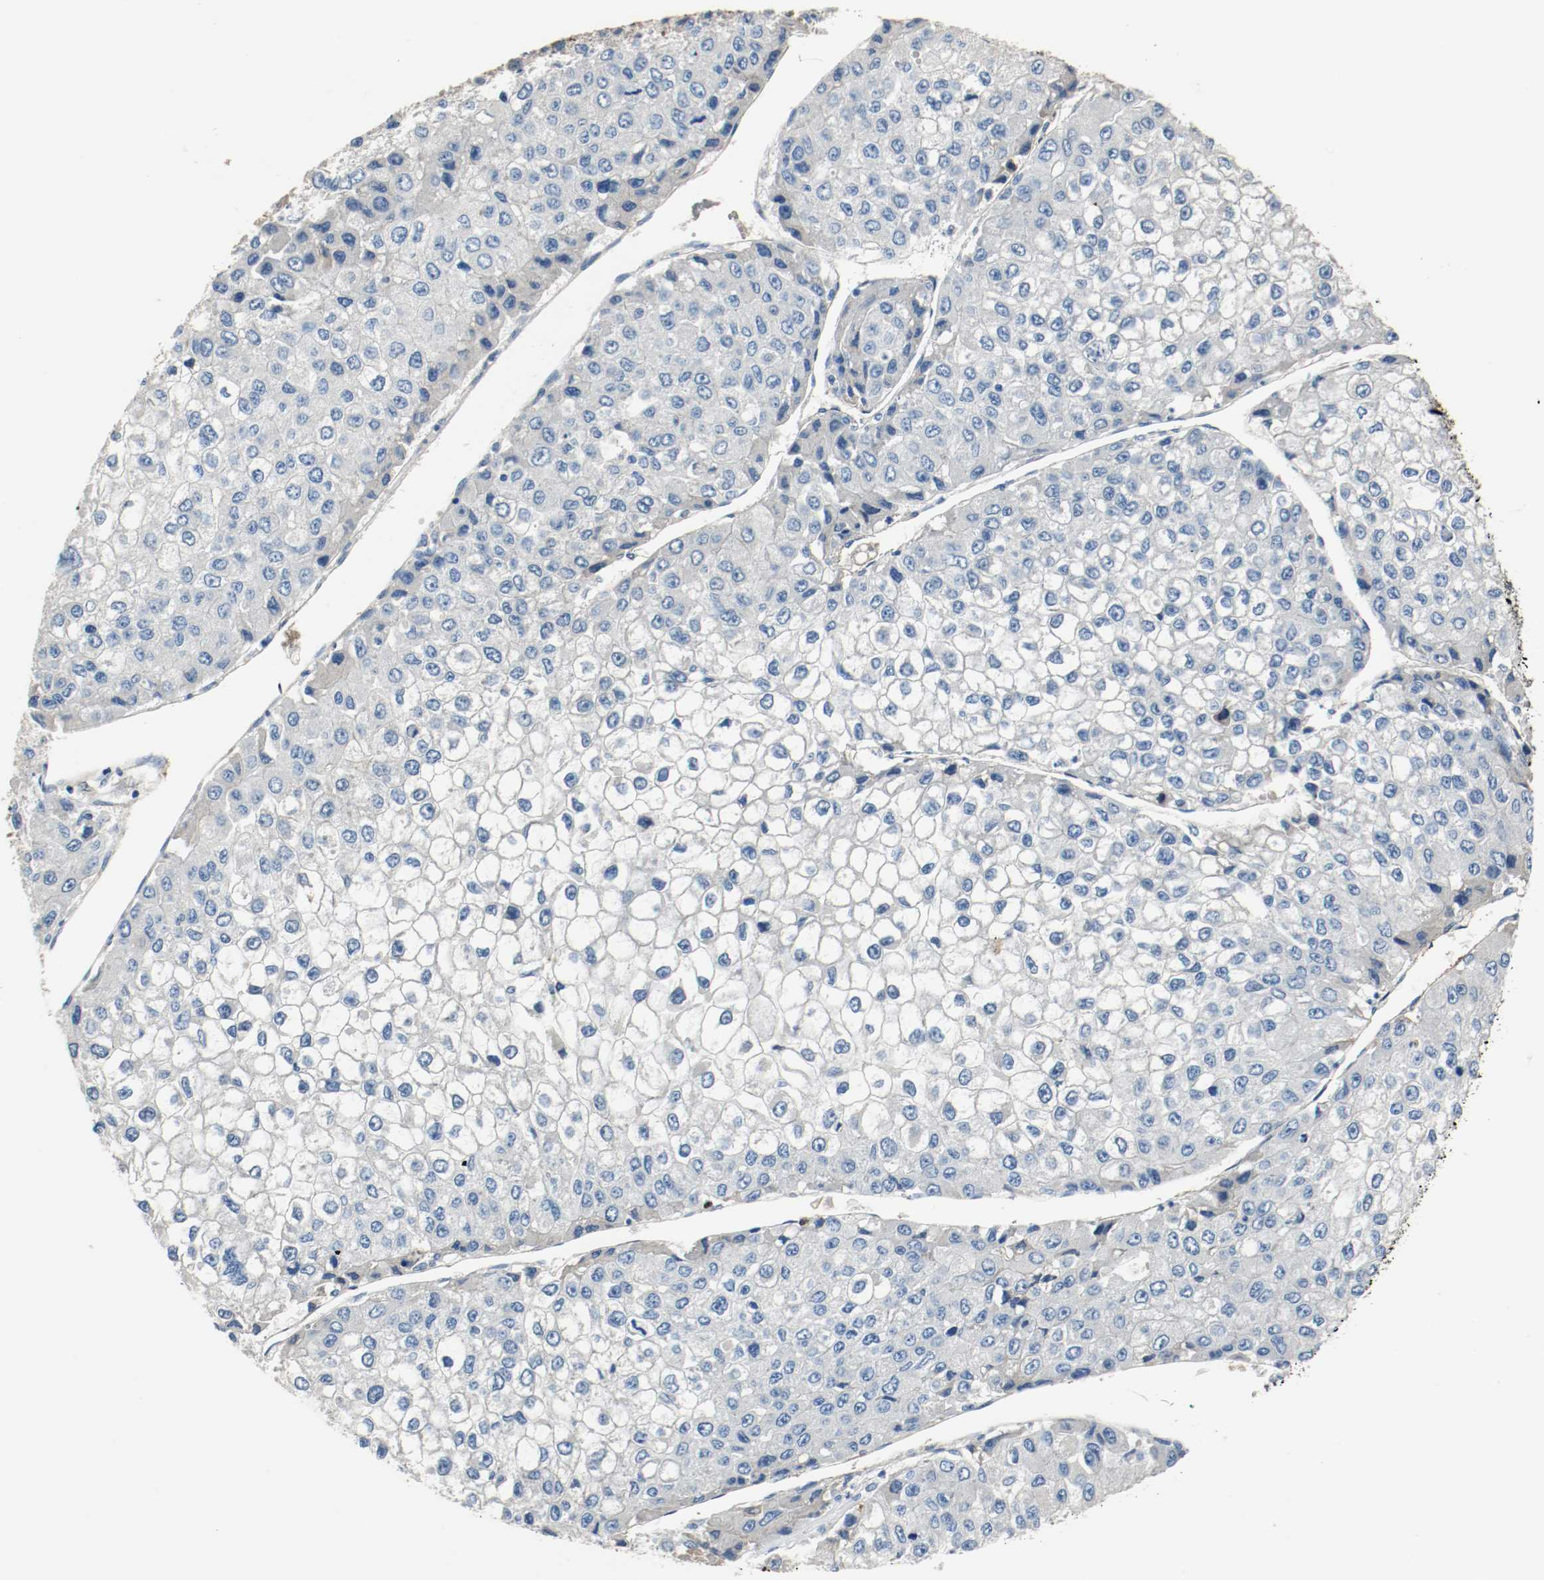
{"staining": {"intensity": "negative", "quantity": "none", "location": "none"}, "tissue": "liver cancer", "cell_type": "Tumor cells", "image_type": "cancer", "snomed": [{"axis": "morphology", "description": "Carcinoma, Hepatocellular, NOS"}, {"axis": "topography", "description": "Liver"}], "caption": "Tumor cells show no significant staining in liver cancer.", "gene": "BLK", "patient": {"sex": "female", "age": 66}}